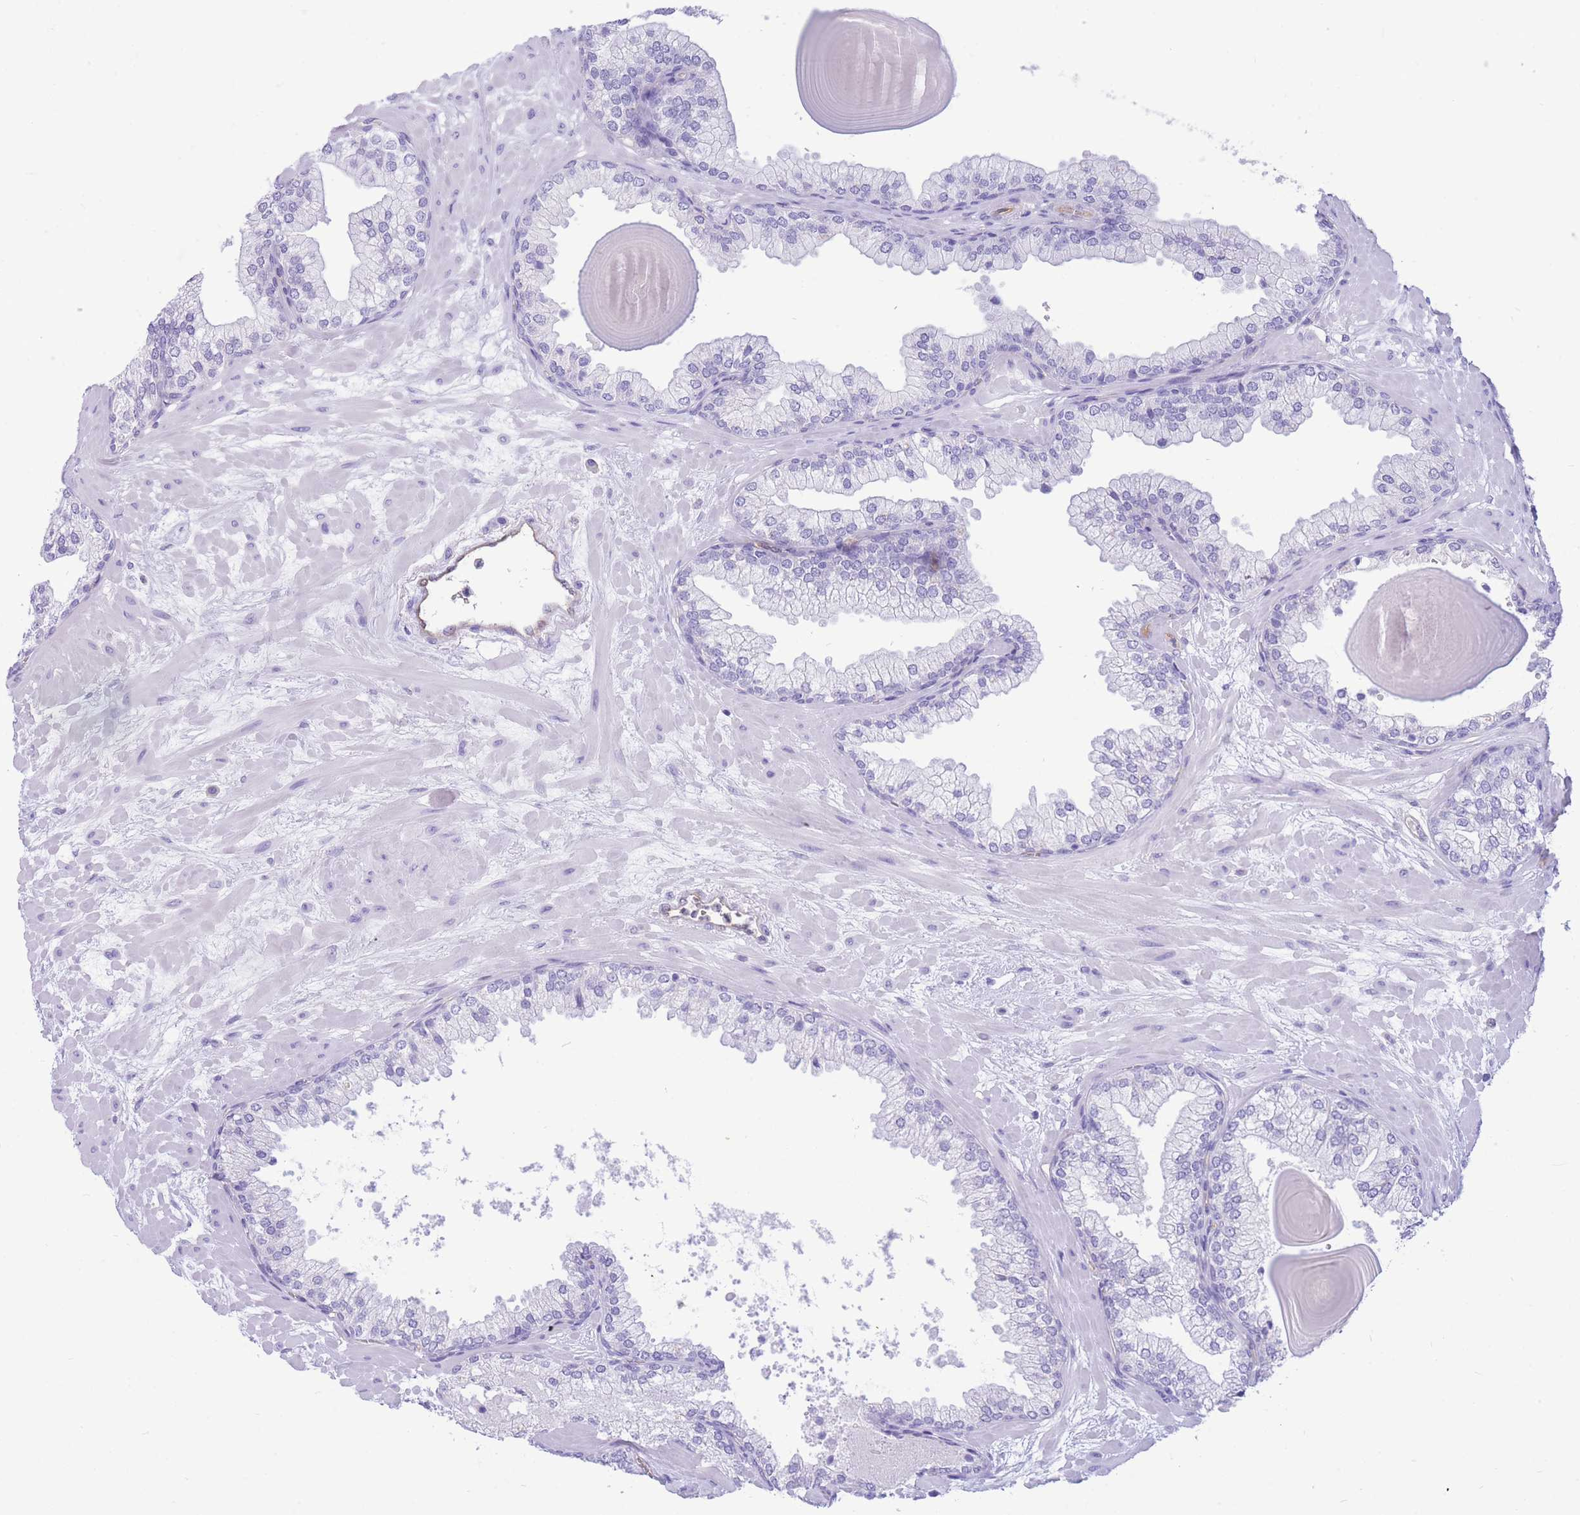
{"staining": {"intensity": "negative", "quantity": "none", "location": "none"}, "tissue": "prostate", "cell_type": "Glandular cells", "image_type": "normal", "snomed": [{"axis": "morphology", "description": "Normal tissue, NOS"}, {"axis": "topography", "description": "Prostate"}], "caption": "Immunohistochemistry (IHC) histopathology image of normal human prostate stained for a protein (brown), which demonstrates no positivity in glandular cells.", "gene": "SULT1A1", "patient": {"sex": "male", "age": 61}}